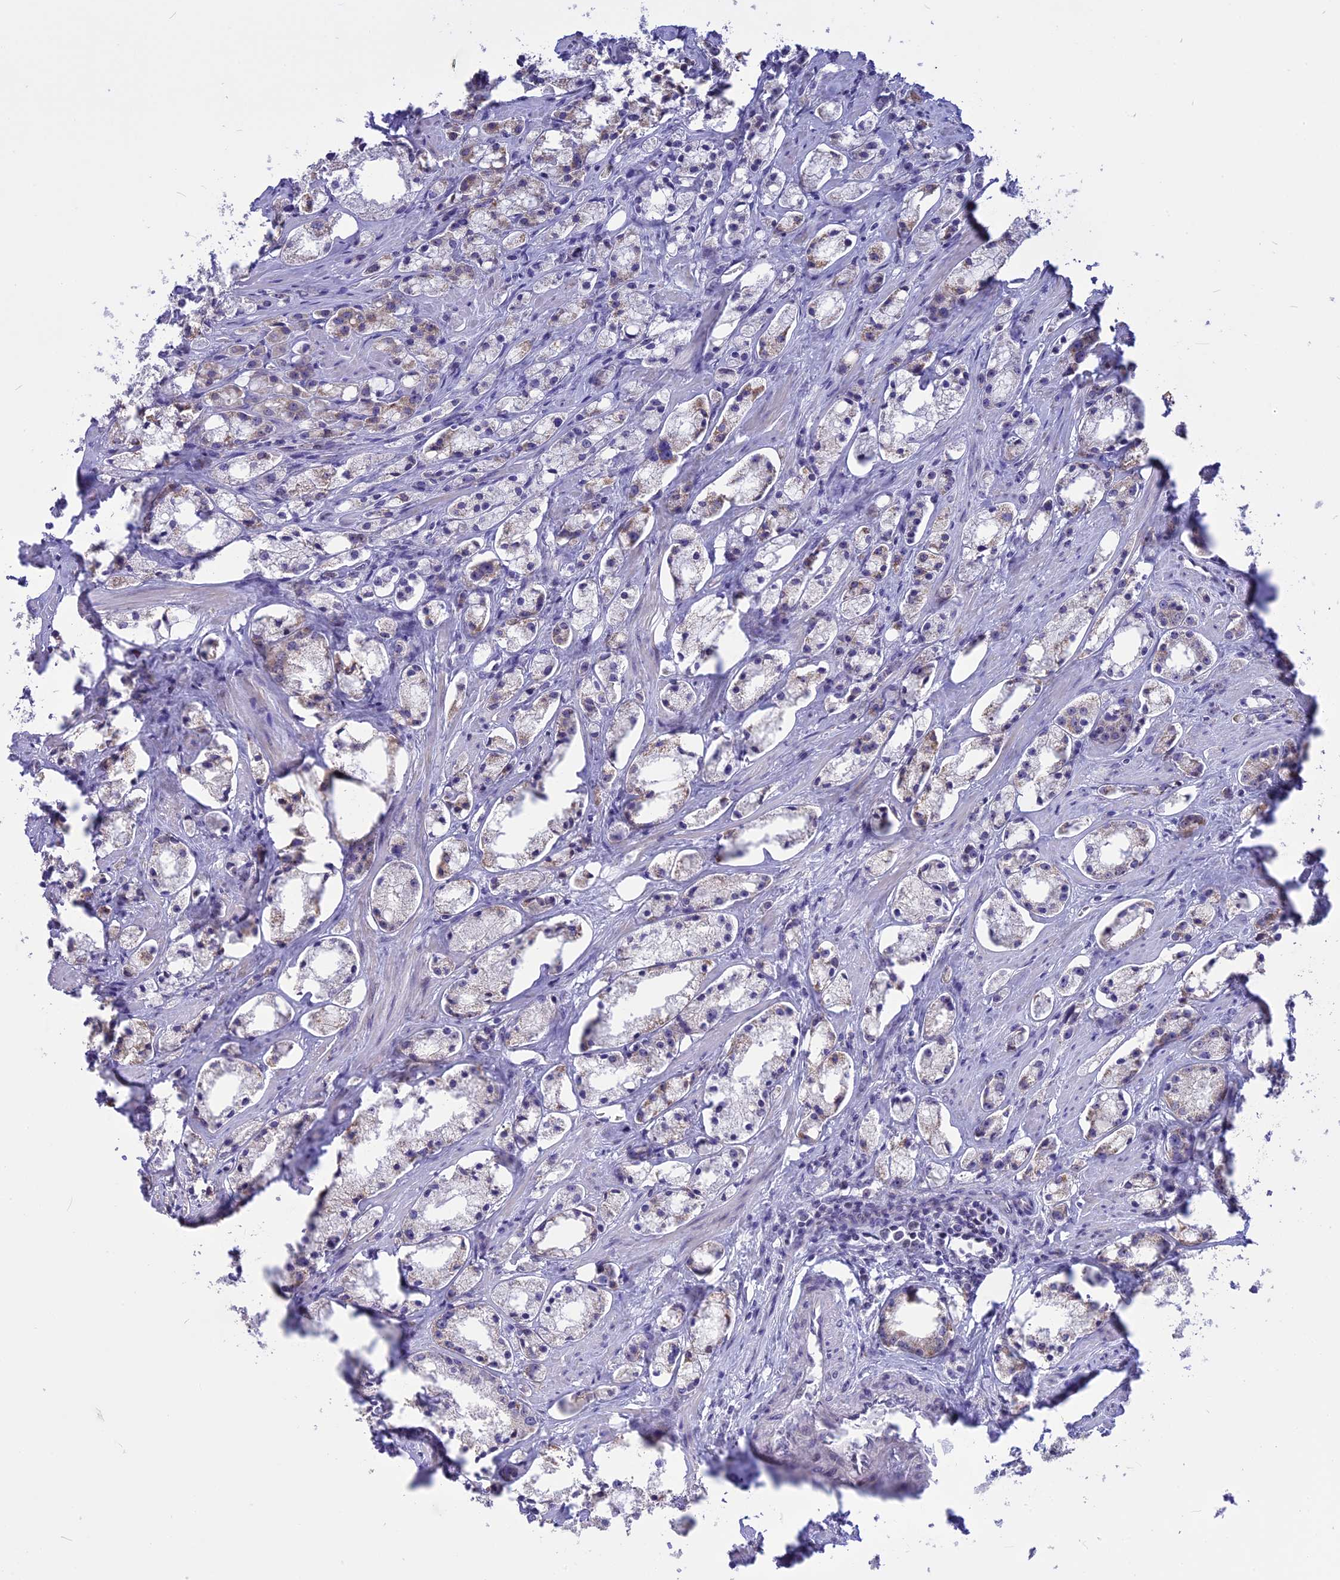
{"staining": {"intensity": "weak", "quantity": "<25%", "location": "cytoplasmic/membranous"}, "tissue": "prostate cancer", "cell_type": "Tumor cells", "image_type": "cancer", "snomed": [{"axis": "morphology", "description": "Adenocarcinoma, High grade"}, {"axis": "topography", "description": "Prostate"}], "caption": "This micrograph is of prostate cancer stained with IHC to label a protein in brown with the nuclei are counter-stained blue. There is no staining in tumor cells.", "gene": "CMSS1", "patient": {"sex": "male", "age": 66}}